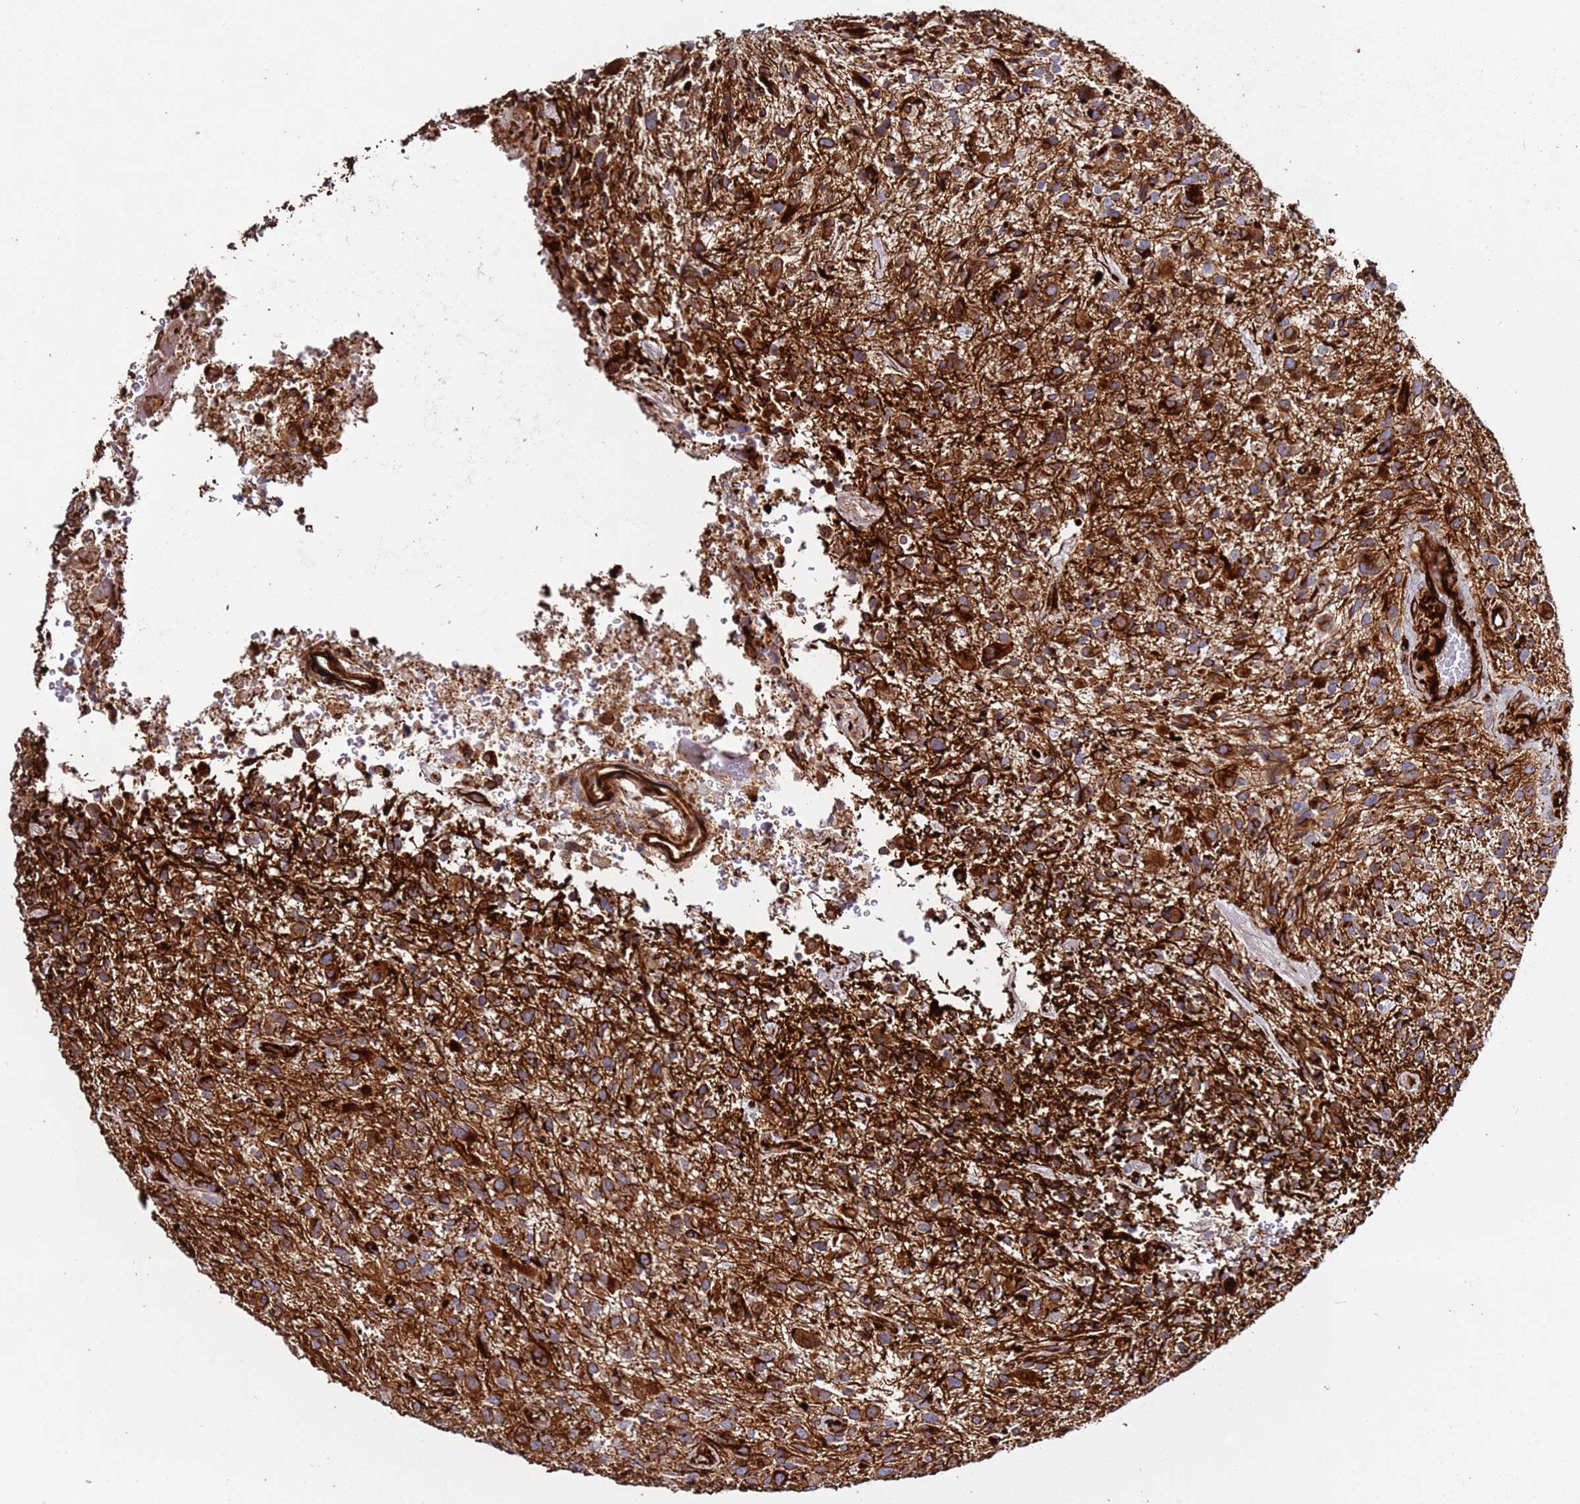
{"staining": {"intensity": "strong", "quantity": "25%-75%", "location": "cytoplasmic/membranous"}, "tissue": "glioma", "cell_type": "Tumor cells", "image_type": "cancer", "snomed": [{"axis": "morphology", "description": "Glioma, malignant, High grade"}, {"axis": "topography", "description": "Brain"}], "caption": "IHC micrograph of neoplastic tissue: human malignant glioma (high-grade) stained using immunohistochemistry demonstrates high levels of strong protein expression localized specifically in the cytoplasmic/membranous of tumor cells, appearing as a cytoplasmic/membranous brown color.", "gene": "MRGPRE", "patient": {"sex": "male", "age": 47}}